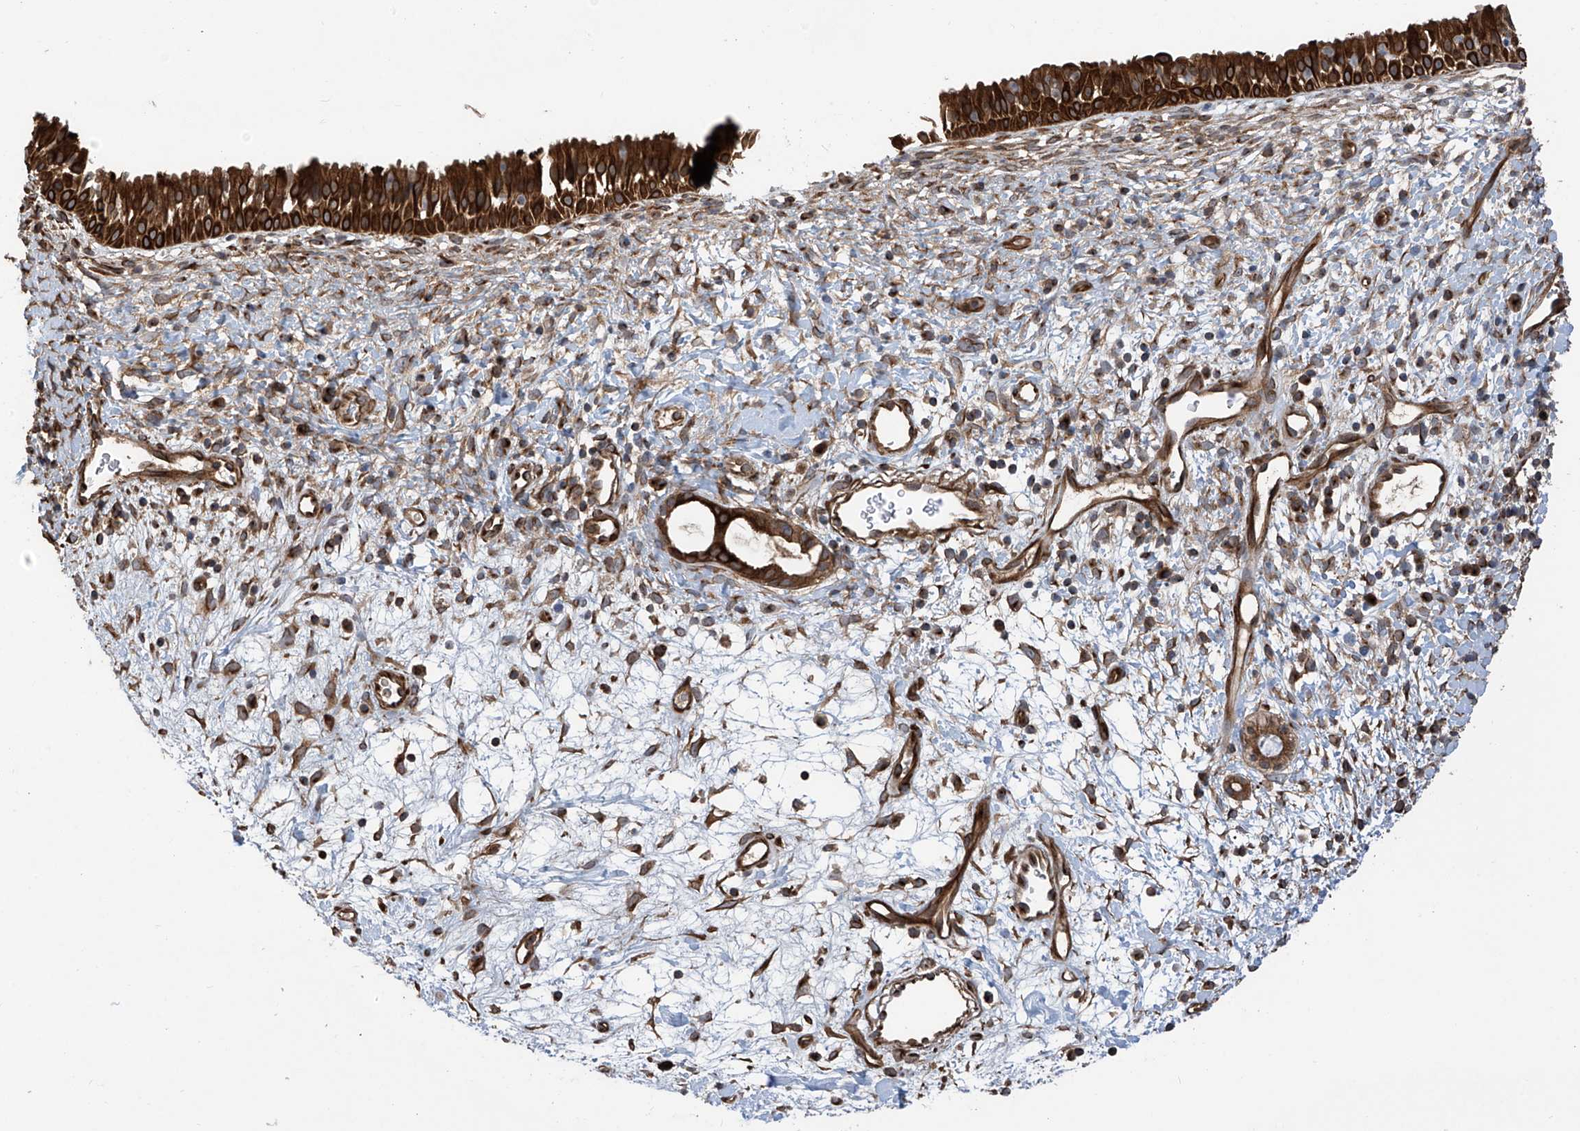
{"staining": {"intensity": "strong", "quantity": ">75%", "location": "cytoplasmic/membranous"}, "tissue": "nasopharynx", "cell_type": "Respiratory epithelial cells", "image_type": "normal", "snomed": [{"axis": "morphology", "description": "Normal tissue, NOS"}, {"axis": "topography", "description": "Nasopharynx"}], "caption": "Strong cytoplasmic/membranous protein staining is seen in approximately >75% of respiratory epithelial cells in nasopharynx. (DAB (3,3'-diaminobenzidine) IHC, brown staining for protein, blue staining for nuclei).", "gene": "RPAIN", "patient": {"sex": "male", "age": 22}}